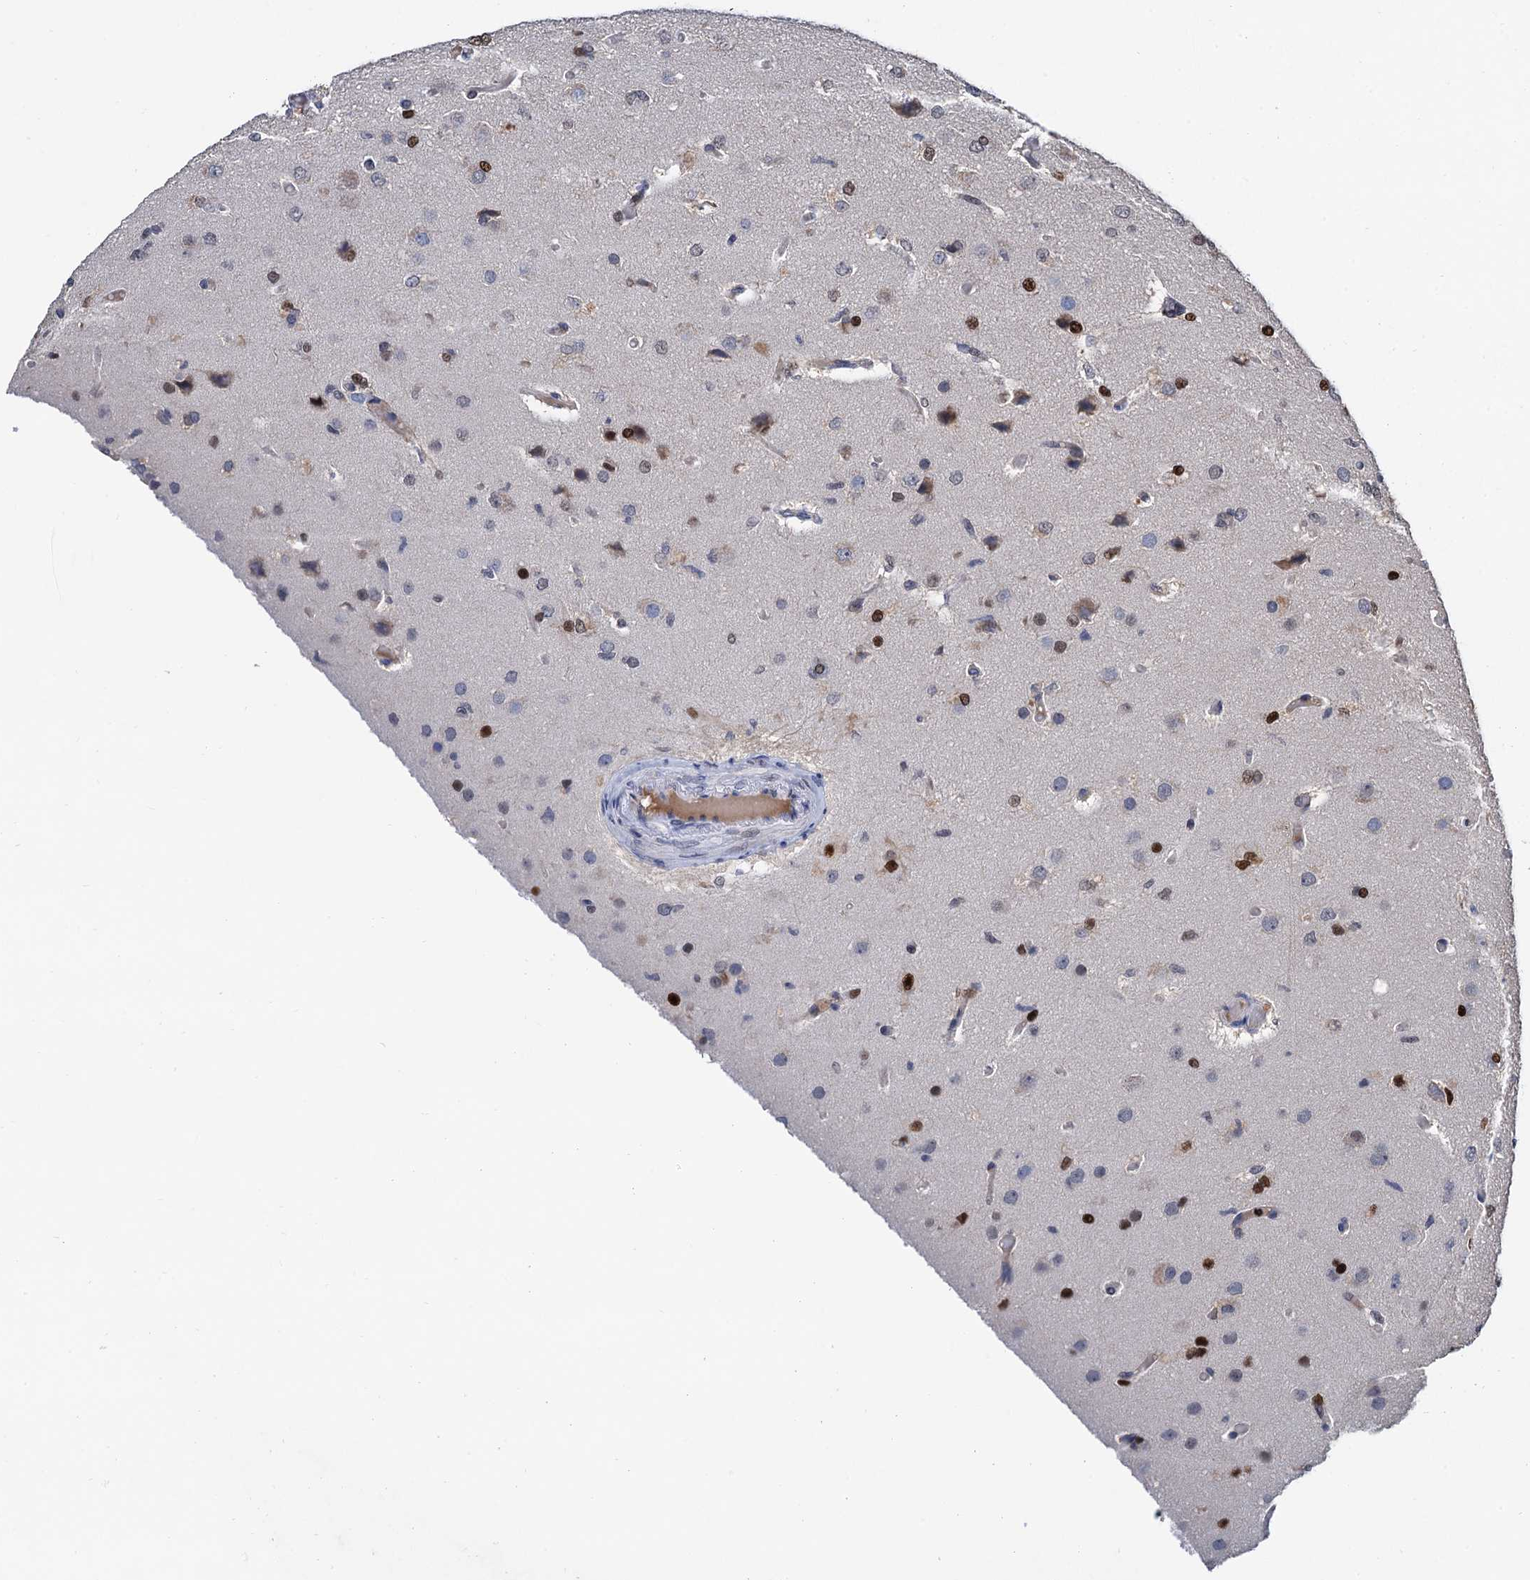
{"staining": {"intensity": "moderate", "quantity": "<25%", "location": "nuclear"}, "tissue": "glioma", "cell_type": "Tumor cells", "image_type": "cancer", "snomed": [{"axis": "morphology", "description": "Glioma, malignant, High grade"}, {"axis": "topography", "description": "Brain"}], "caption": "Brown immunohistochemical staining in glioma exhibits moderate nuclear staining in about <25% of tumor cells.", "gene": "TSEN34", "patient": {"sex": "female", "age": 74}}